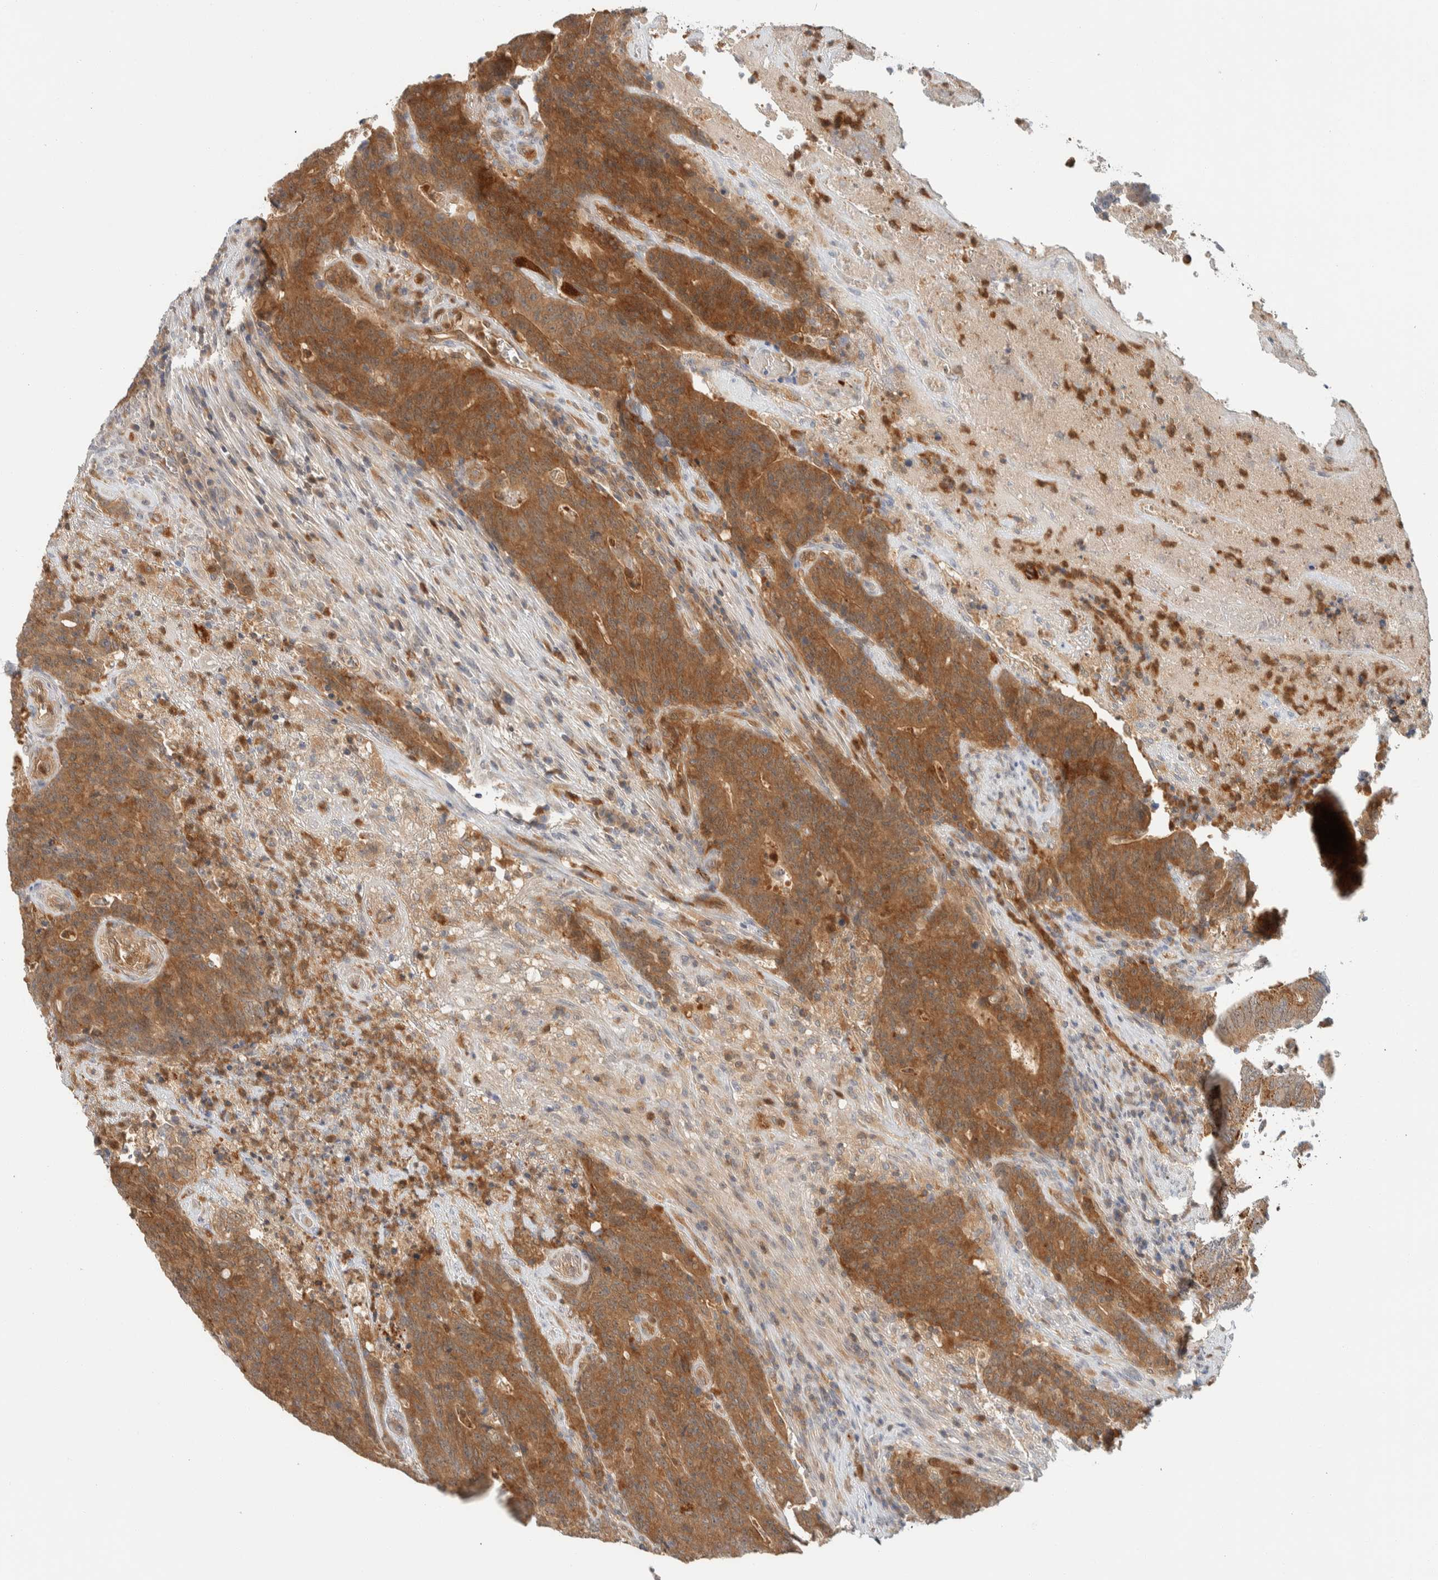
{"staining": {"intensity": "moderate", "quantity": ">75%", "location": "cytoplasmic/membranous"}, "tissue": "colorectal cancer", "cell_type": "Tumor cells", "image_type": "cancer", "snomed": [{"axis": "morphology", "description": "Normal tissue, NOS"}, {"axis": "morphology", "description": "Adenocarcinoma, NOS"}, {"axis": "topography", "description": "Colon"}], "caption": "Tumor cells demonstrate medium levels of moderate cytoplasmic/membranous positivity in about >75% of cells in human adenocarcinoma (colorectal).", "gene": "GCLM", "patient": {"sex": "female", "age": 75}}